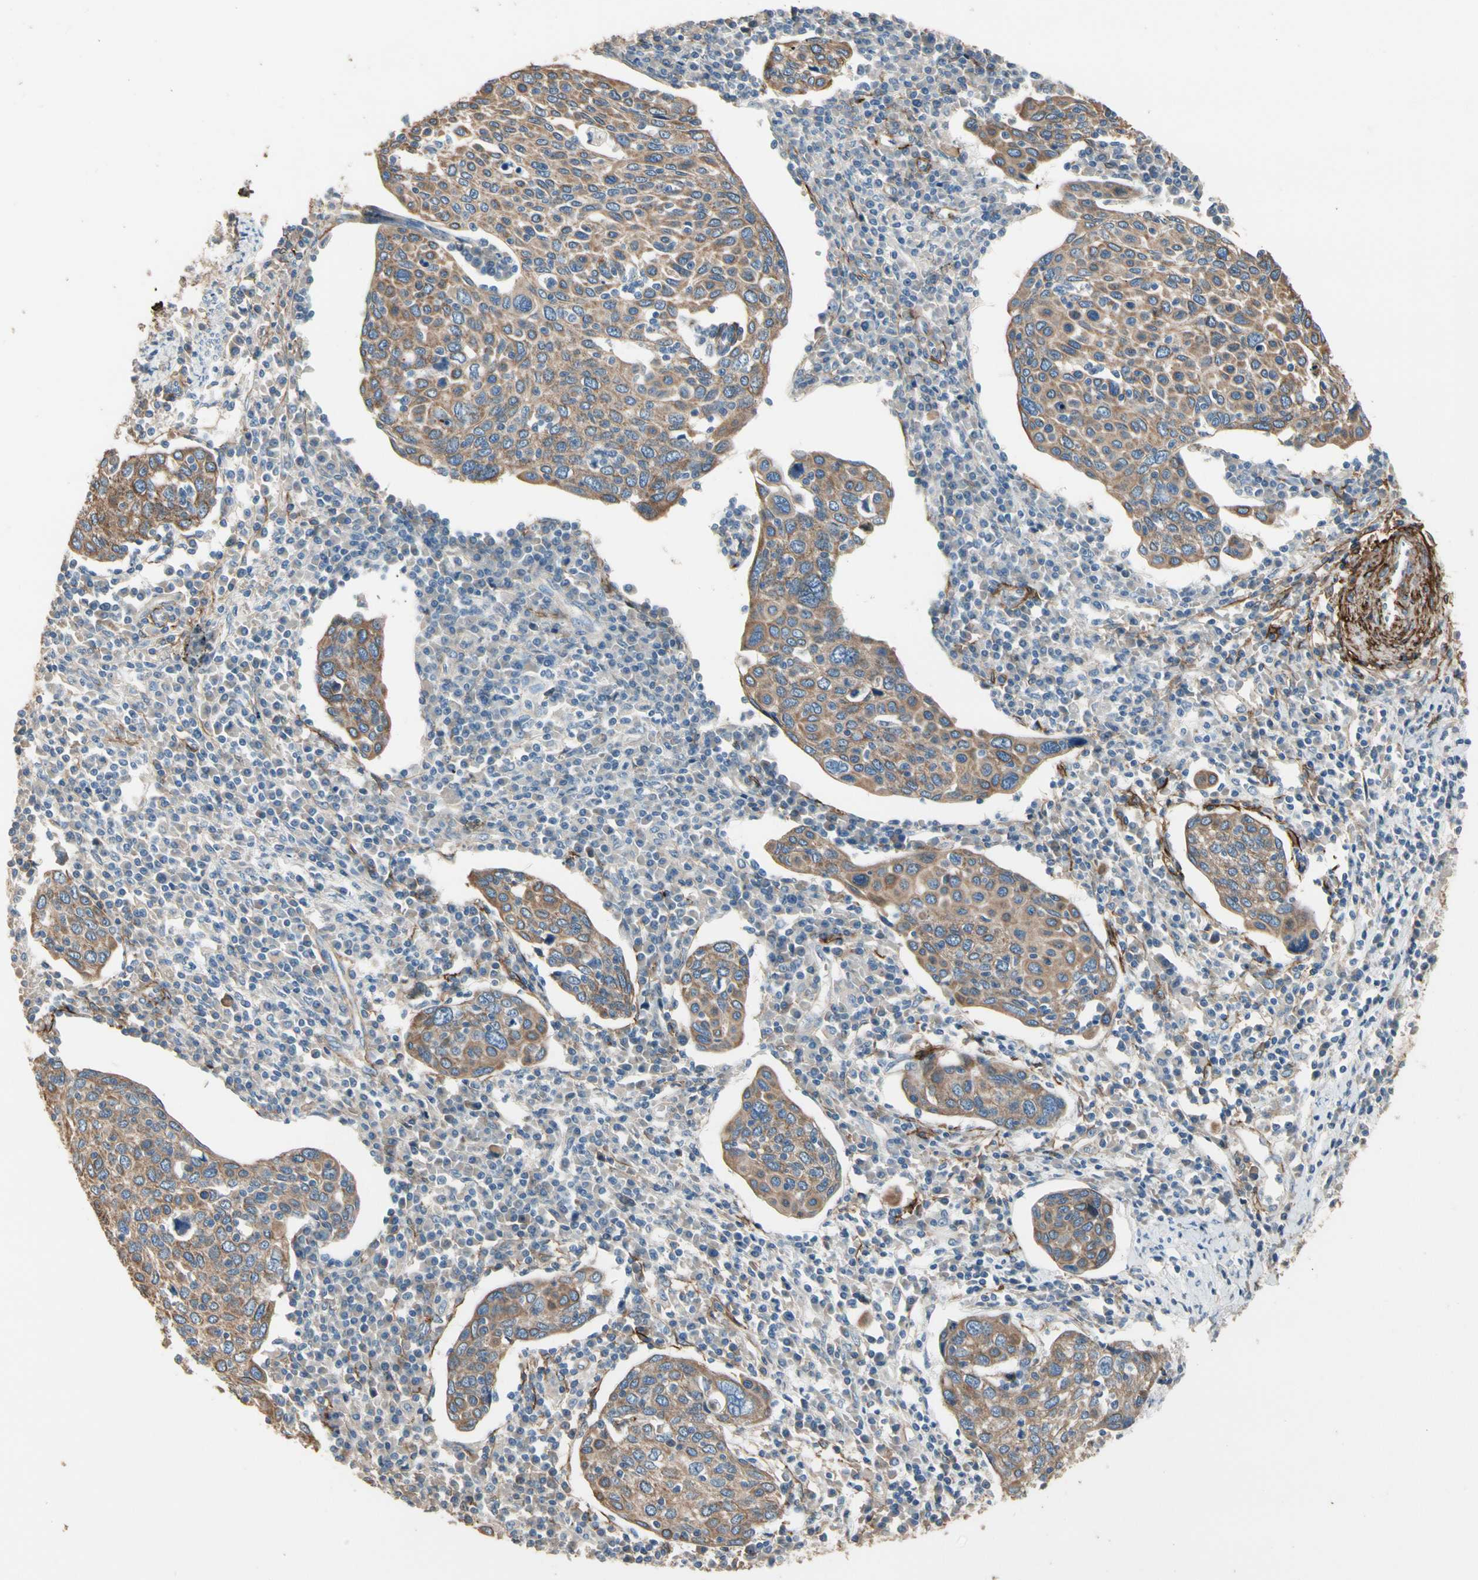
{"staining": {"intensity": "moderate", "quantity": ">75%", "location": "cytoplasmic/membranous"}, "tissue": "cervical cancer", "cell_type": "Tumor cells", "image_type": "cancer", "snomed": [{"axis": "morphology", "description": "Squamous cell carcinoma, NOS"}, {"axis": "topography", "description": "Cervix"}], "caption": "DAB immunohistochemical staining of human squamous cell carcinoma (cervical) demonstrates moderate cytoplasmic/membranous protein expression in approximately >75% of tumor cells.", "gene": "SUSD2", "patient": {"sex": "female", "age": 40}}